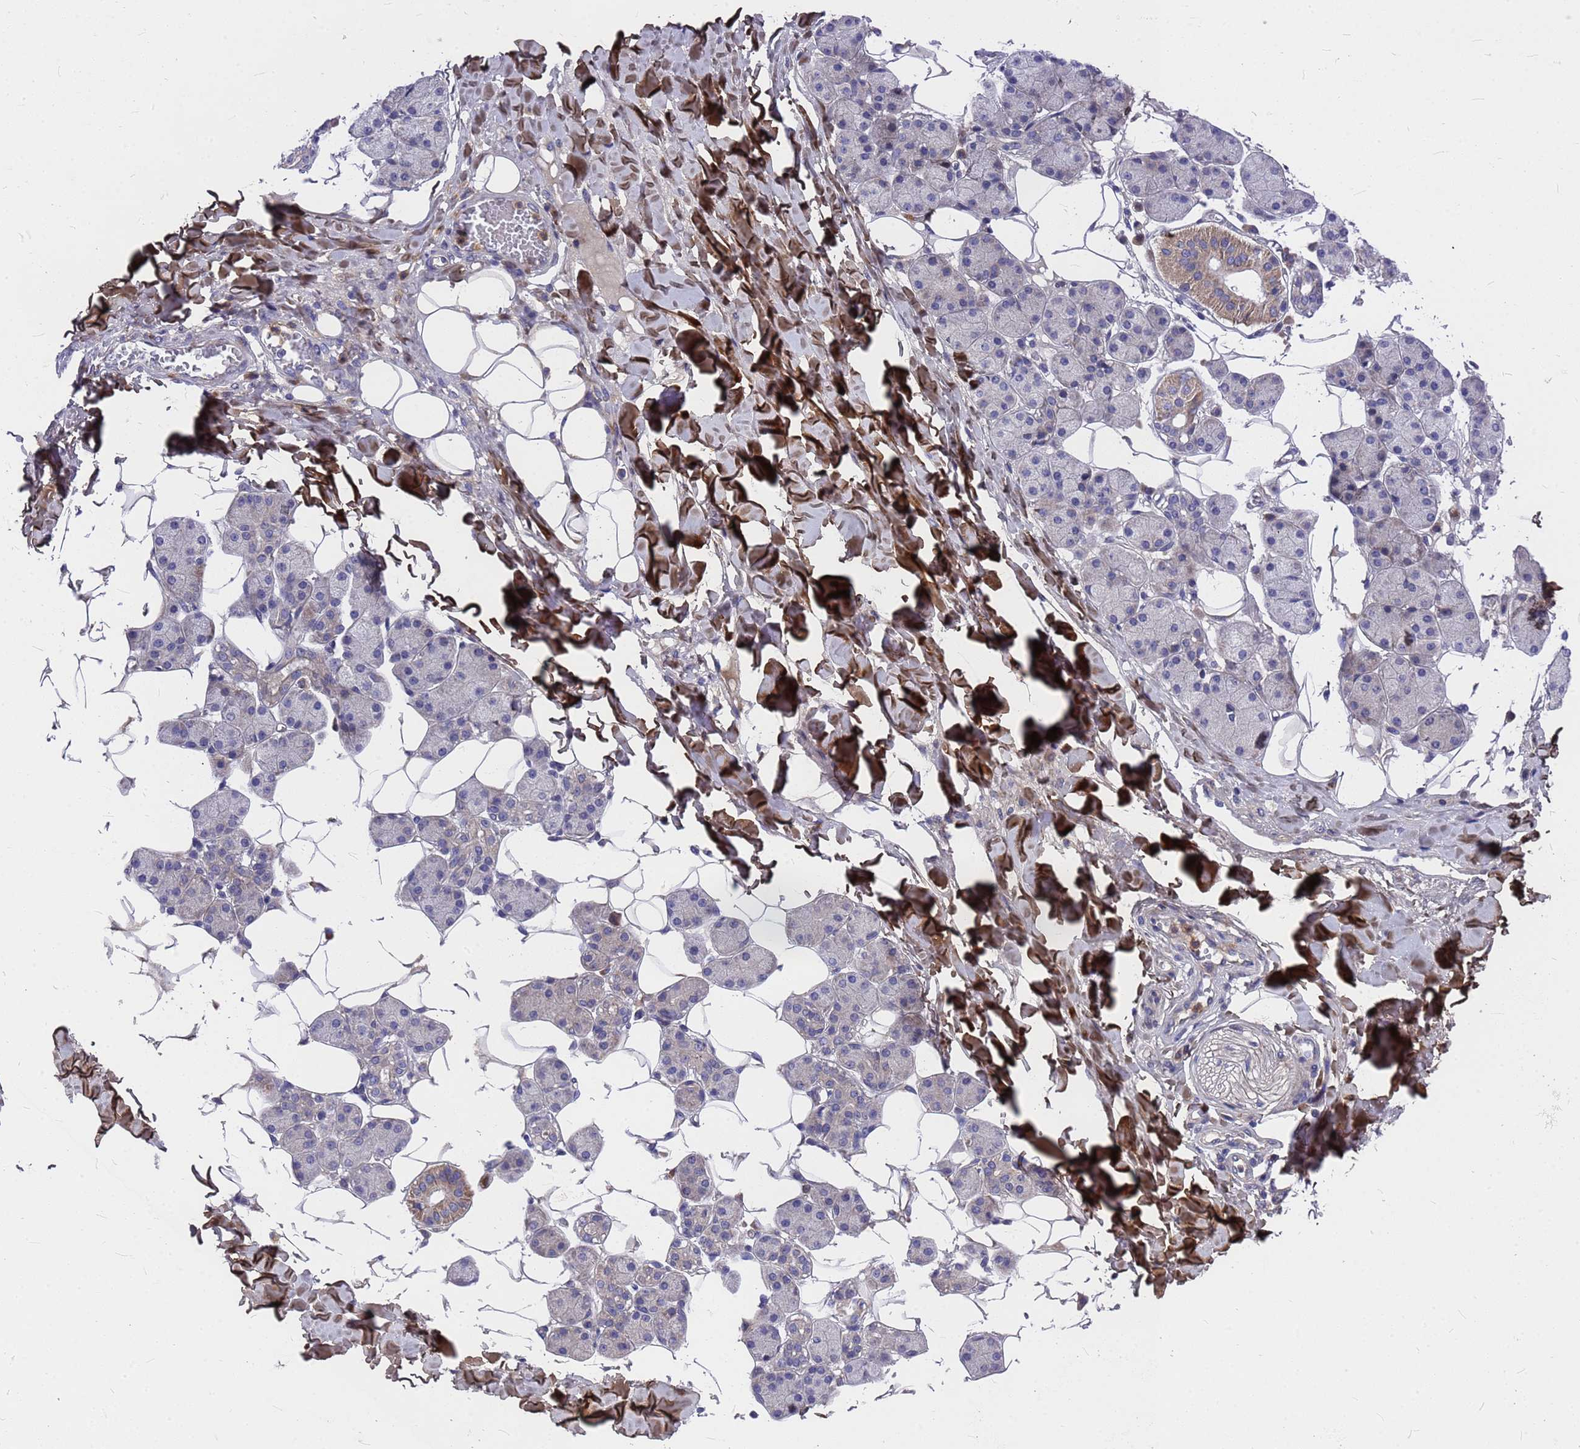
{"staining": {"intensity": "moderate", "quantity": "<25%", "location": "cytoplasmic/membranous"}, "tissue": "salivary gland", "cell_type": "Glandular cells", "image_type": "normal", "snomed": [{"axis": "morphology", "description": "Normal tissue, NOS"}, {"axis": "topography", "description": "Salivary gland"}], "caption": "Protein expression analysis of normal human salivary gland reveals moderate cytoplasmic/membranous staining in approximately <25% of glandular cells. (Stains: DAB in brown, nuclei in blue, Microscopy: brightfield microscopy at high magnification).", "gene": "ZNF717", "patient": {"sex": "female", "age": 33}}